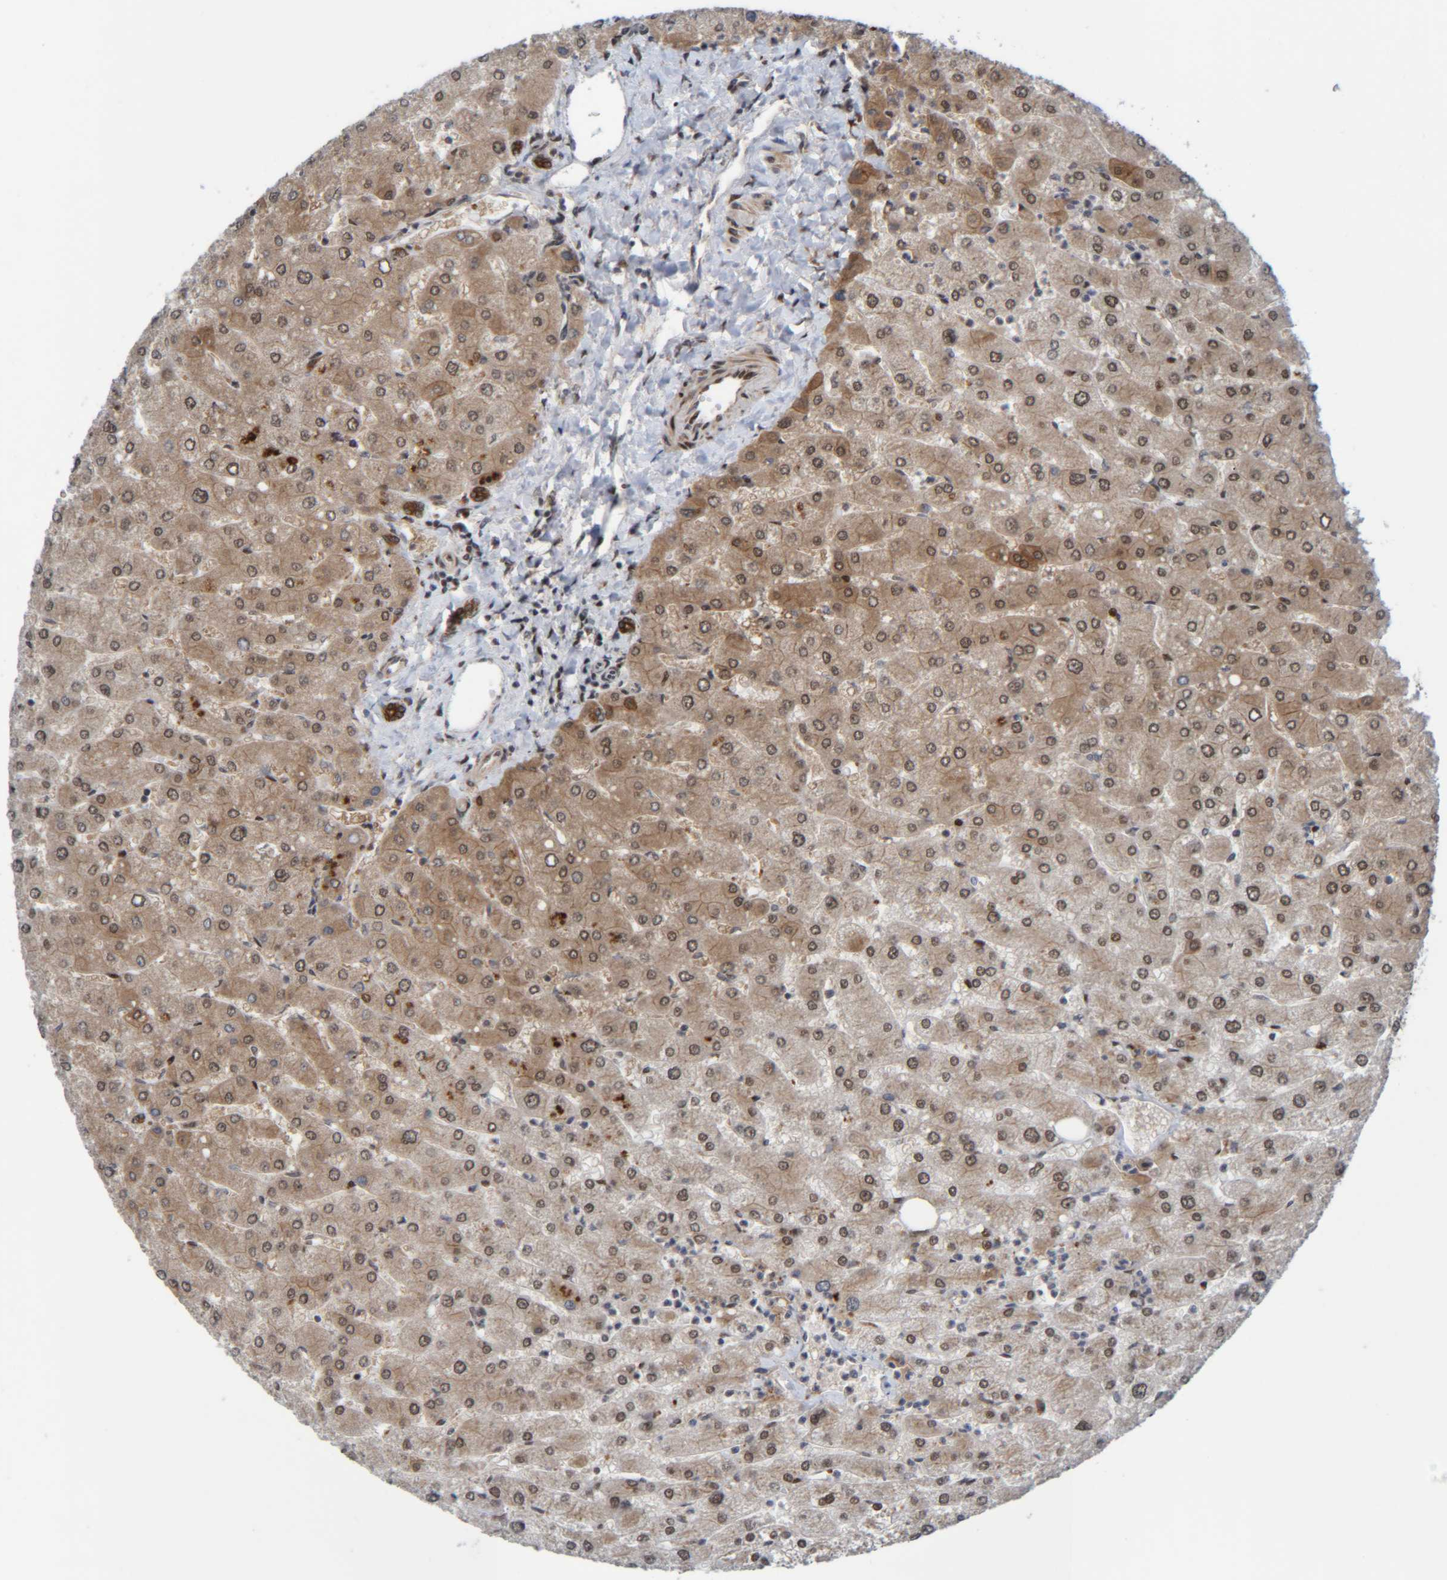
{"staining": {"intensity": "strong", "quantity": ">75%", "location": "cytoplasmic/membranous"}, "tissue": "liver", "cell_type": "Cholangiocytes", "image_type": "normal", "snomed": [{"axis": "morphology", "description": "Normal tissue, NOS"}, {"axis": "topography", "description": "Liver"}], "caption": "High-magnification brightfield microscopy of normal liver stained with DAB (brown) and counterstained with hematoxylin (blue). cholangiocytes exhibit strong cytoplasmic/membranous staining is seen in approximately>75% of cells. The protein of interest is stained brown, and the nuclei are stained in blue (DAB (3,3'-diaminobenzidine) IHC with brightfield microscopy, high magnification).", "gene": "CCDC57", "patient": {"sex": "male", "age": 55}}